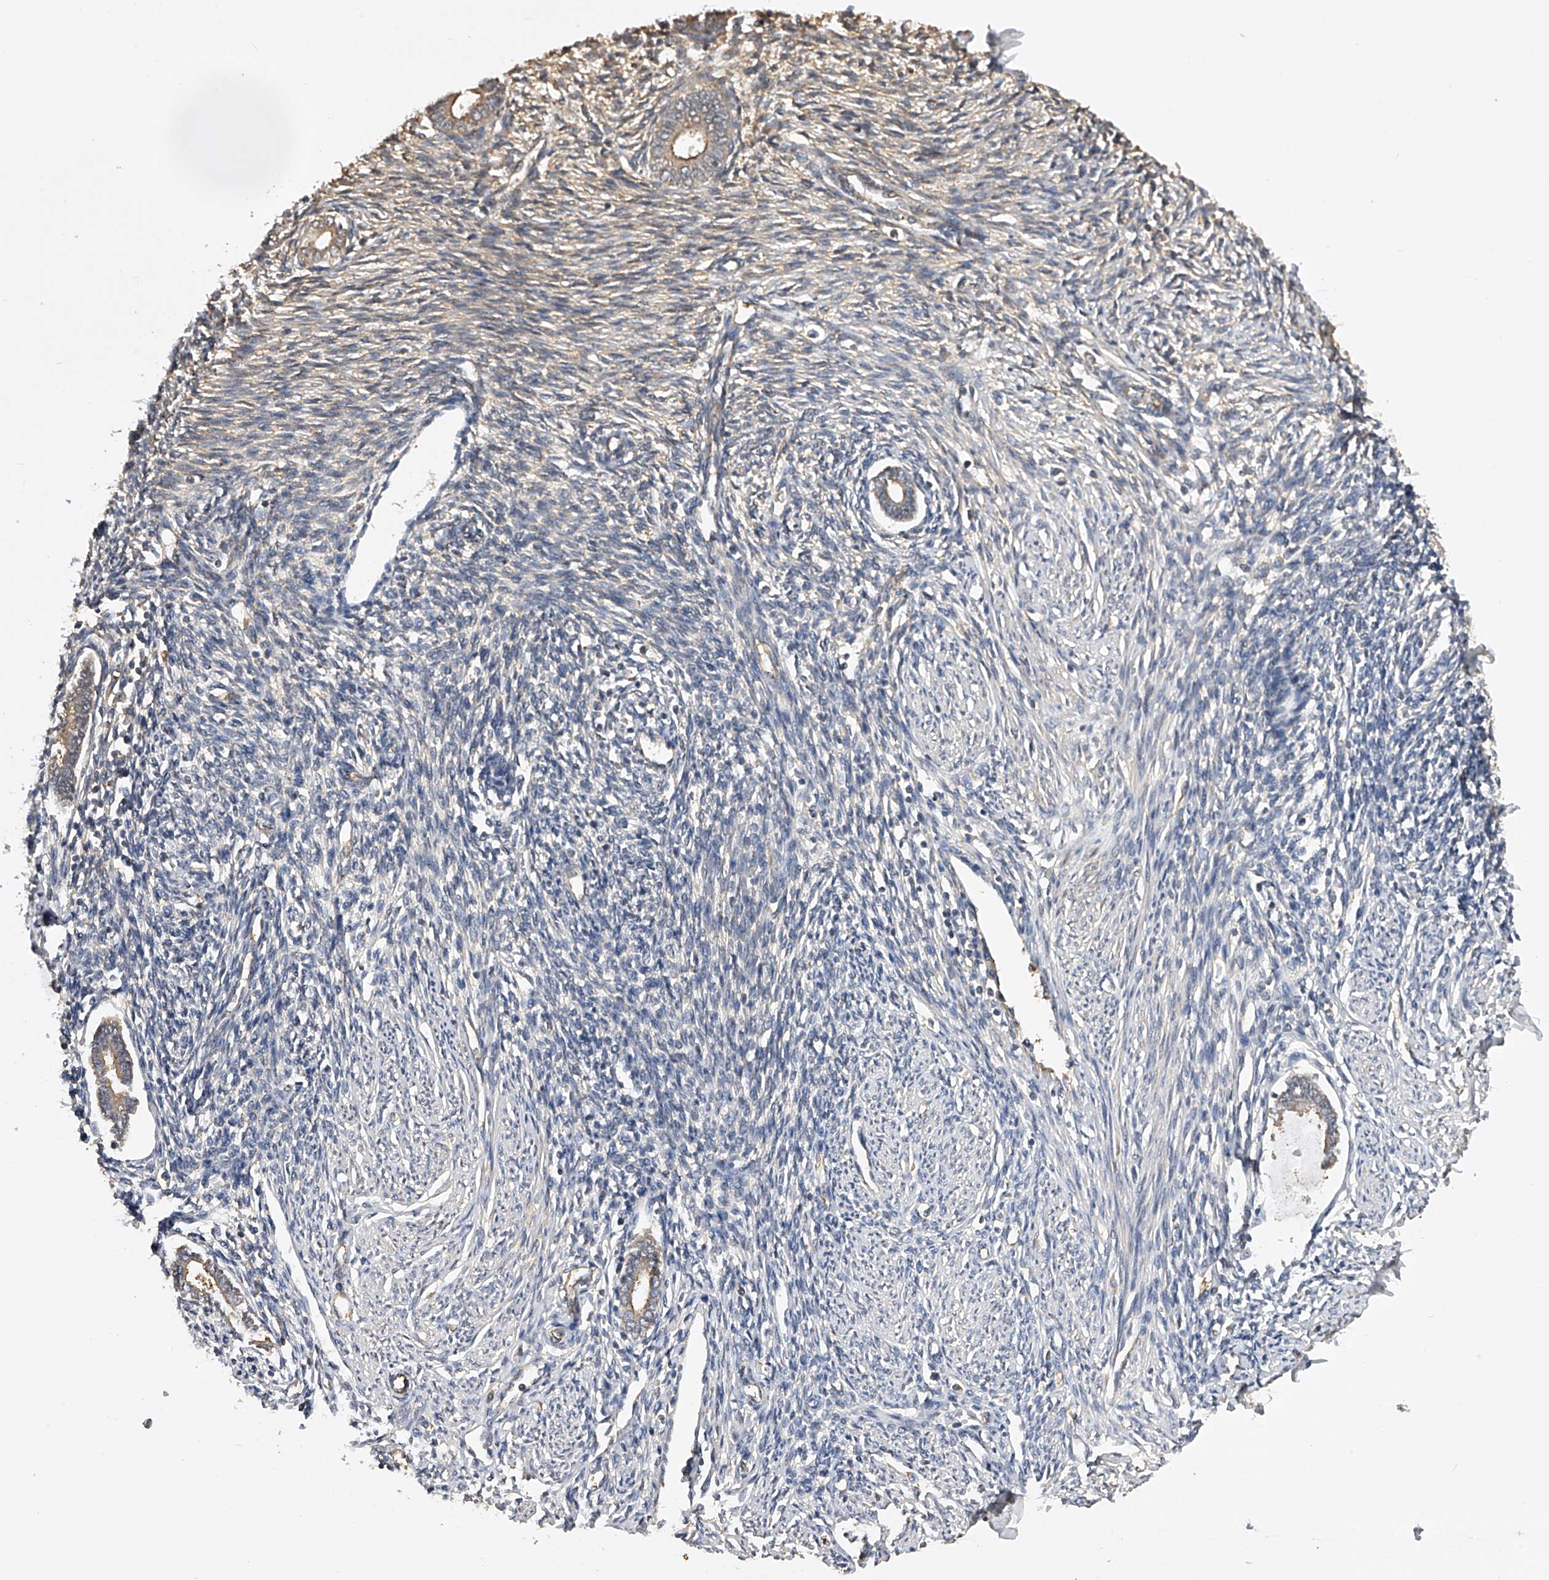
{"staining": {"intensity": "negative", "quantity": "none", "location": "none"}, "tissue": "endometrium", "cell_type": "Cells in endometrial stroma", "image_type": "normal", "snomed": [{"axis": "morphology", "description": "Normal tissue, NOS"}, {"axis": "topography", "description": "Endometrium"}], "caption": "High power microscopy image of an IHC photomicrograph of benign endometrium, revealing no significant expression in cells in endometrial stroma.", "gene": "PTPRA", "patient": {"sex": "female", "age": 56}}